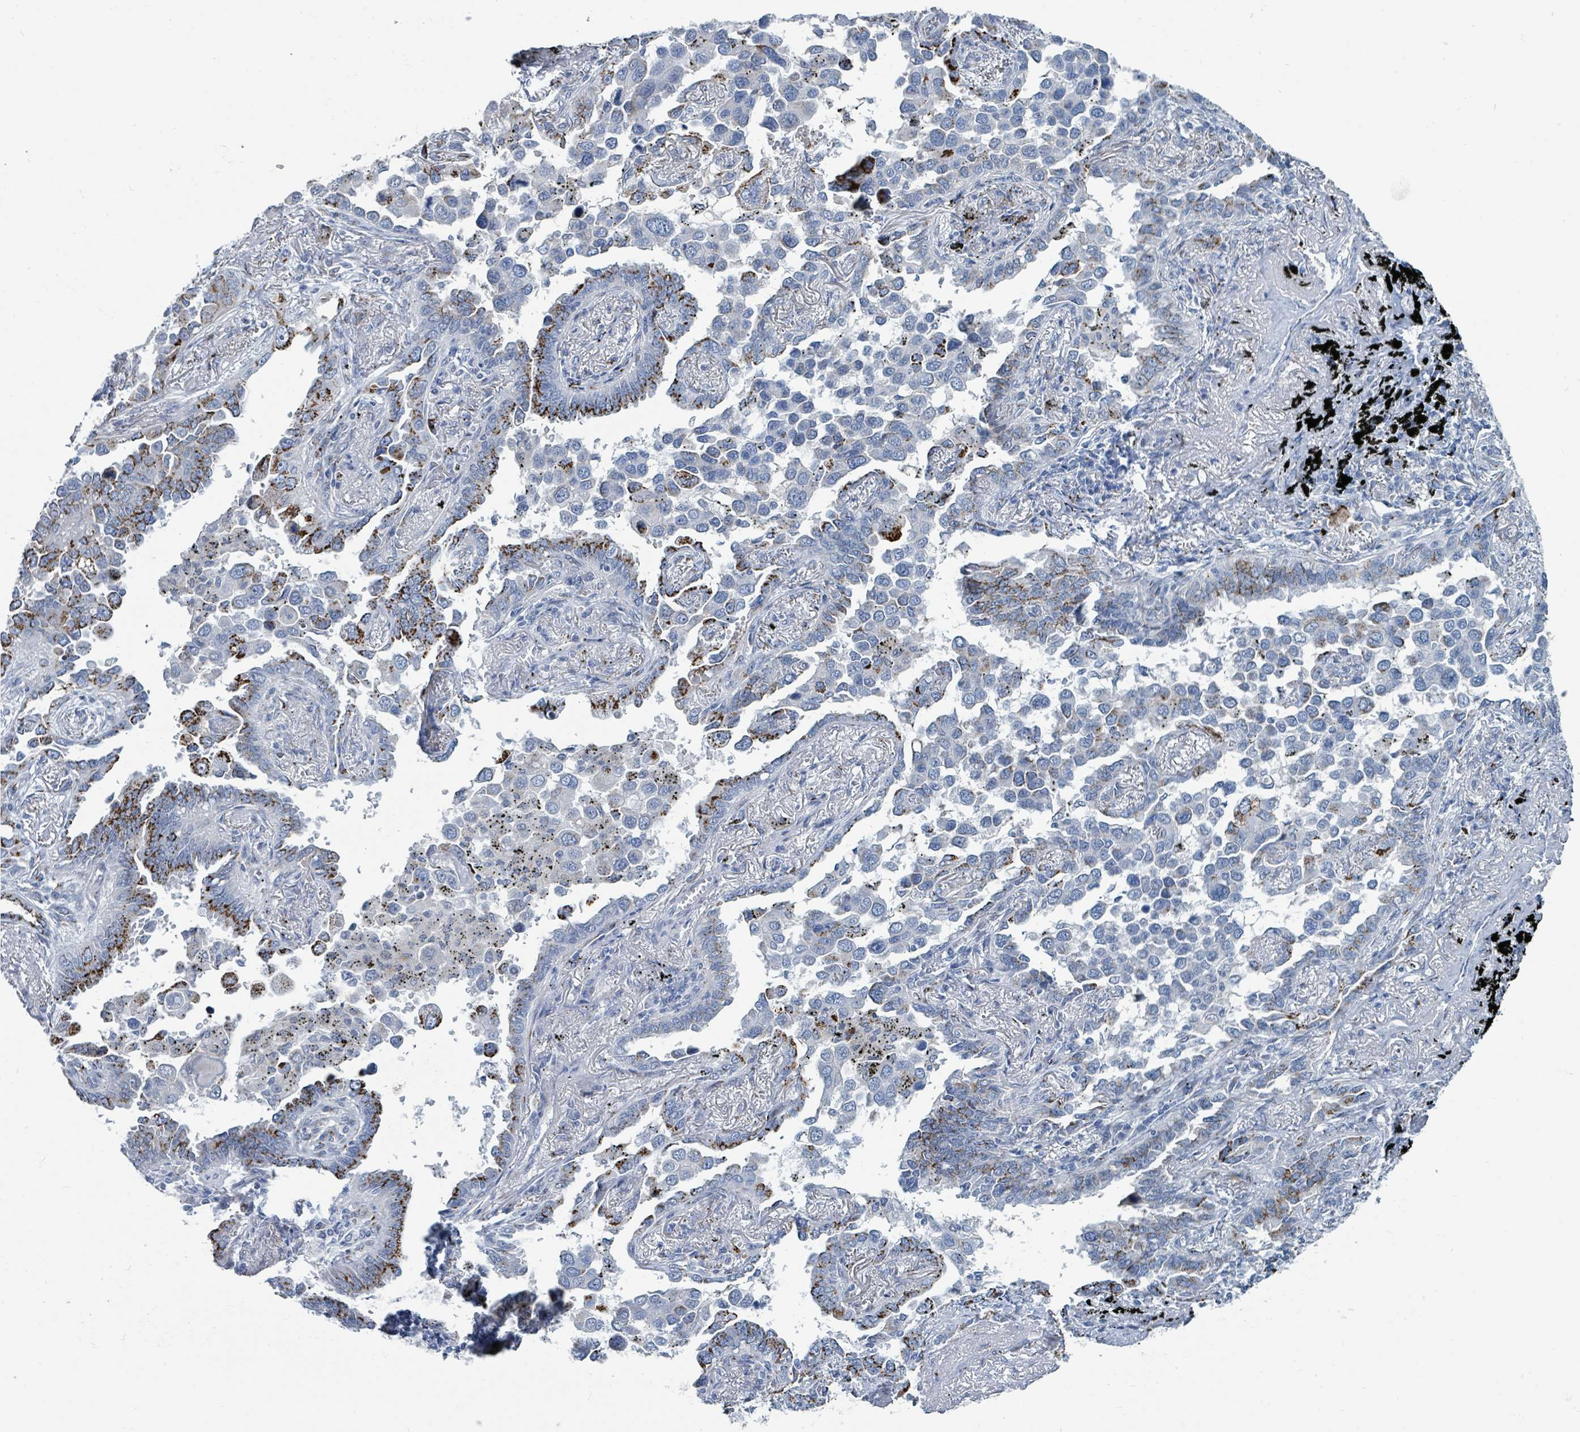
{"staining": {"intensity": "strong", "quantity": "25%-75%", "location": "cytoplasmic/membranous"}, "tissue": "lung cancer", "cell_type": "Tumor cells", "image_type": "cancer", "snomed": [{"axis": "morphology", "description": "Adenocarcinoma, NOS"}, {"axis": "topography", "description": "Lung"}], "caption": "The micrograph exhibits staining of lung cancer, revealing strong cytoplasmic/membranous protein expression (brown color) within tumor cells.", "gene": "DCAF5", "patient": {"sex": "male", "age": 67}}